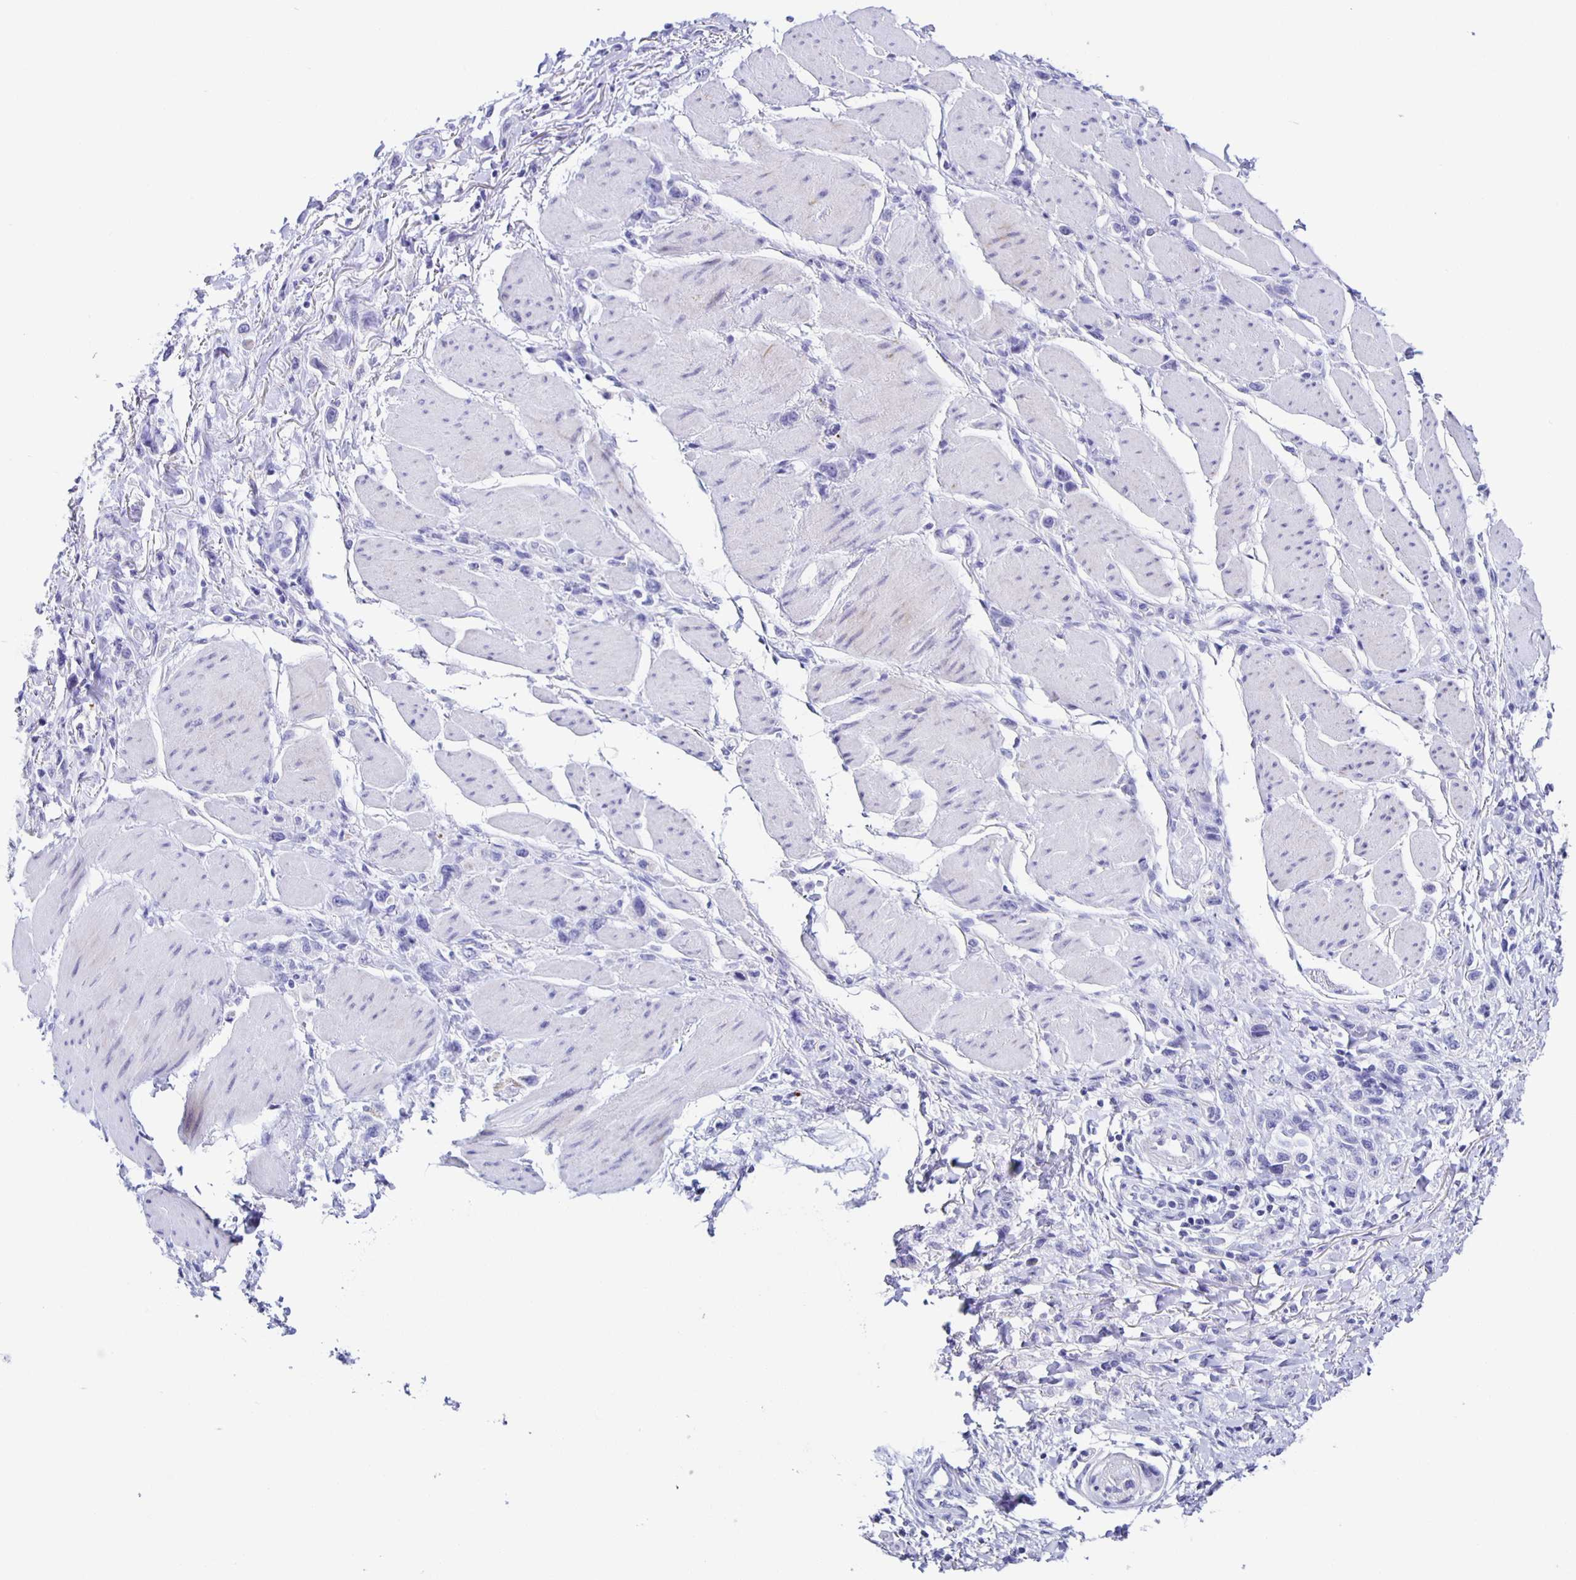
{"staining": {"intensity": "negative", "quantity": "none", "location": "none"}, "tissue": "stomach cancer", "cell_type": "Tumor cells", "image_type": "cancer", "snomed": [{"axis": "morphology", "description": "Adenocarcinoma, NOS"}, {"axis": "topography", "description": "Stomach"}], "caption": "Human adenocarcinoma (stomach) stained for a protein using IHC displays no staining in tumor cells.", "gene": "AQP6", "patient": {"sex": "female", "age": 65}}